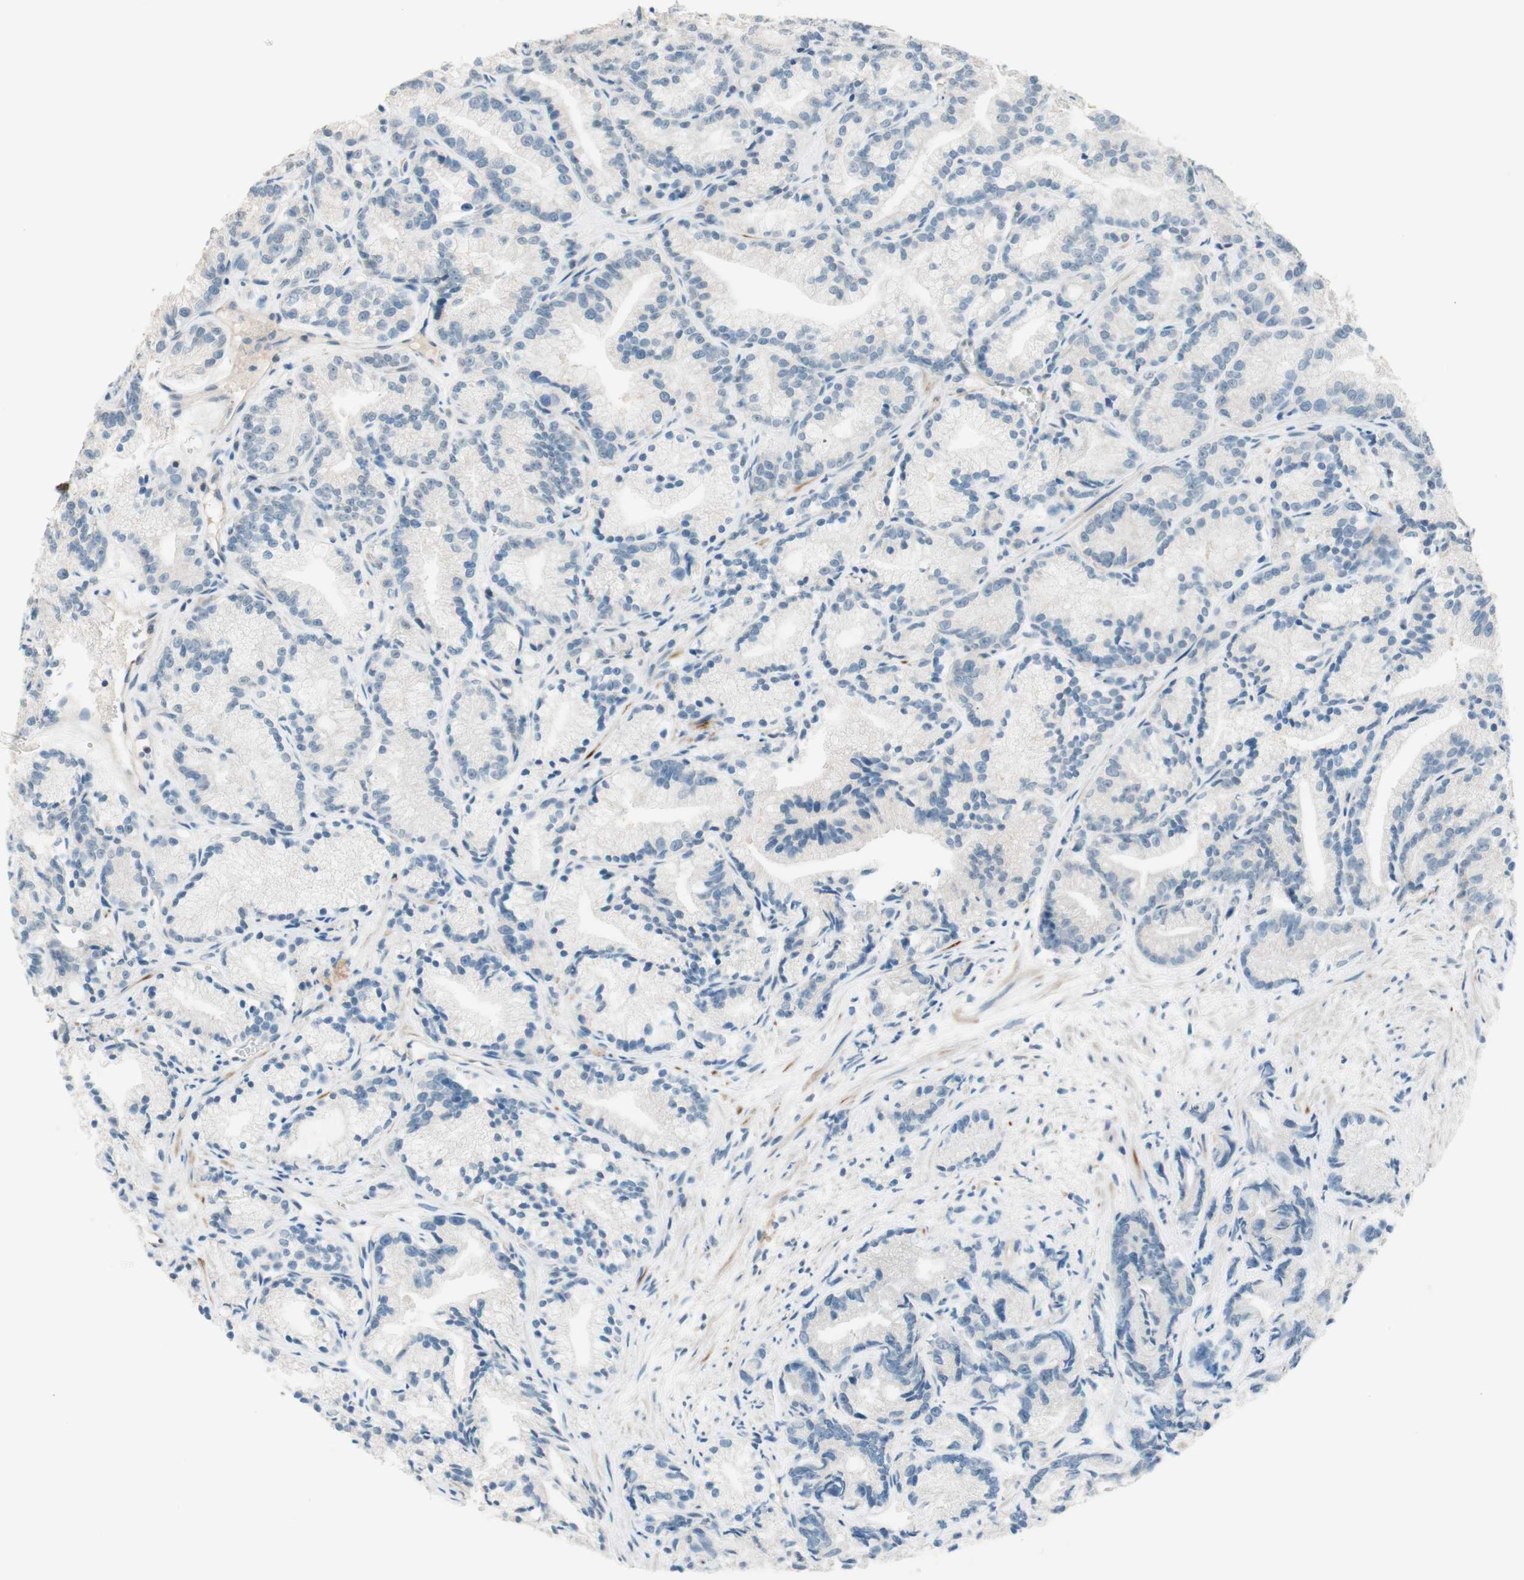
{"staining": {"intensity": "negative", "quantity": "none", "location": "none"}, "tissue": "prostate cancer", "cell_type": "Tumor cells", "image_type": "cancer", "snomed": [{"axis": "morphology", "description": "Adenocarcinoma, Low grade"}, {"axis": "topography", "description": "Prostate"}], "caption": "IHC of human prostate cancer shows no expression in tumor cells.", "gene": "JPH1", "patient": {"sex": "male", "age": 89}}